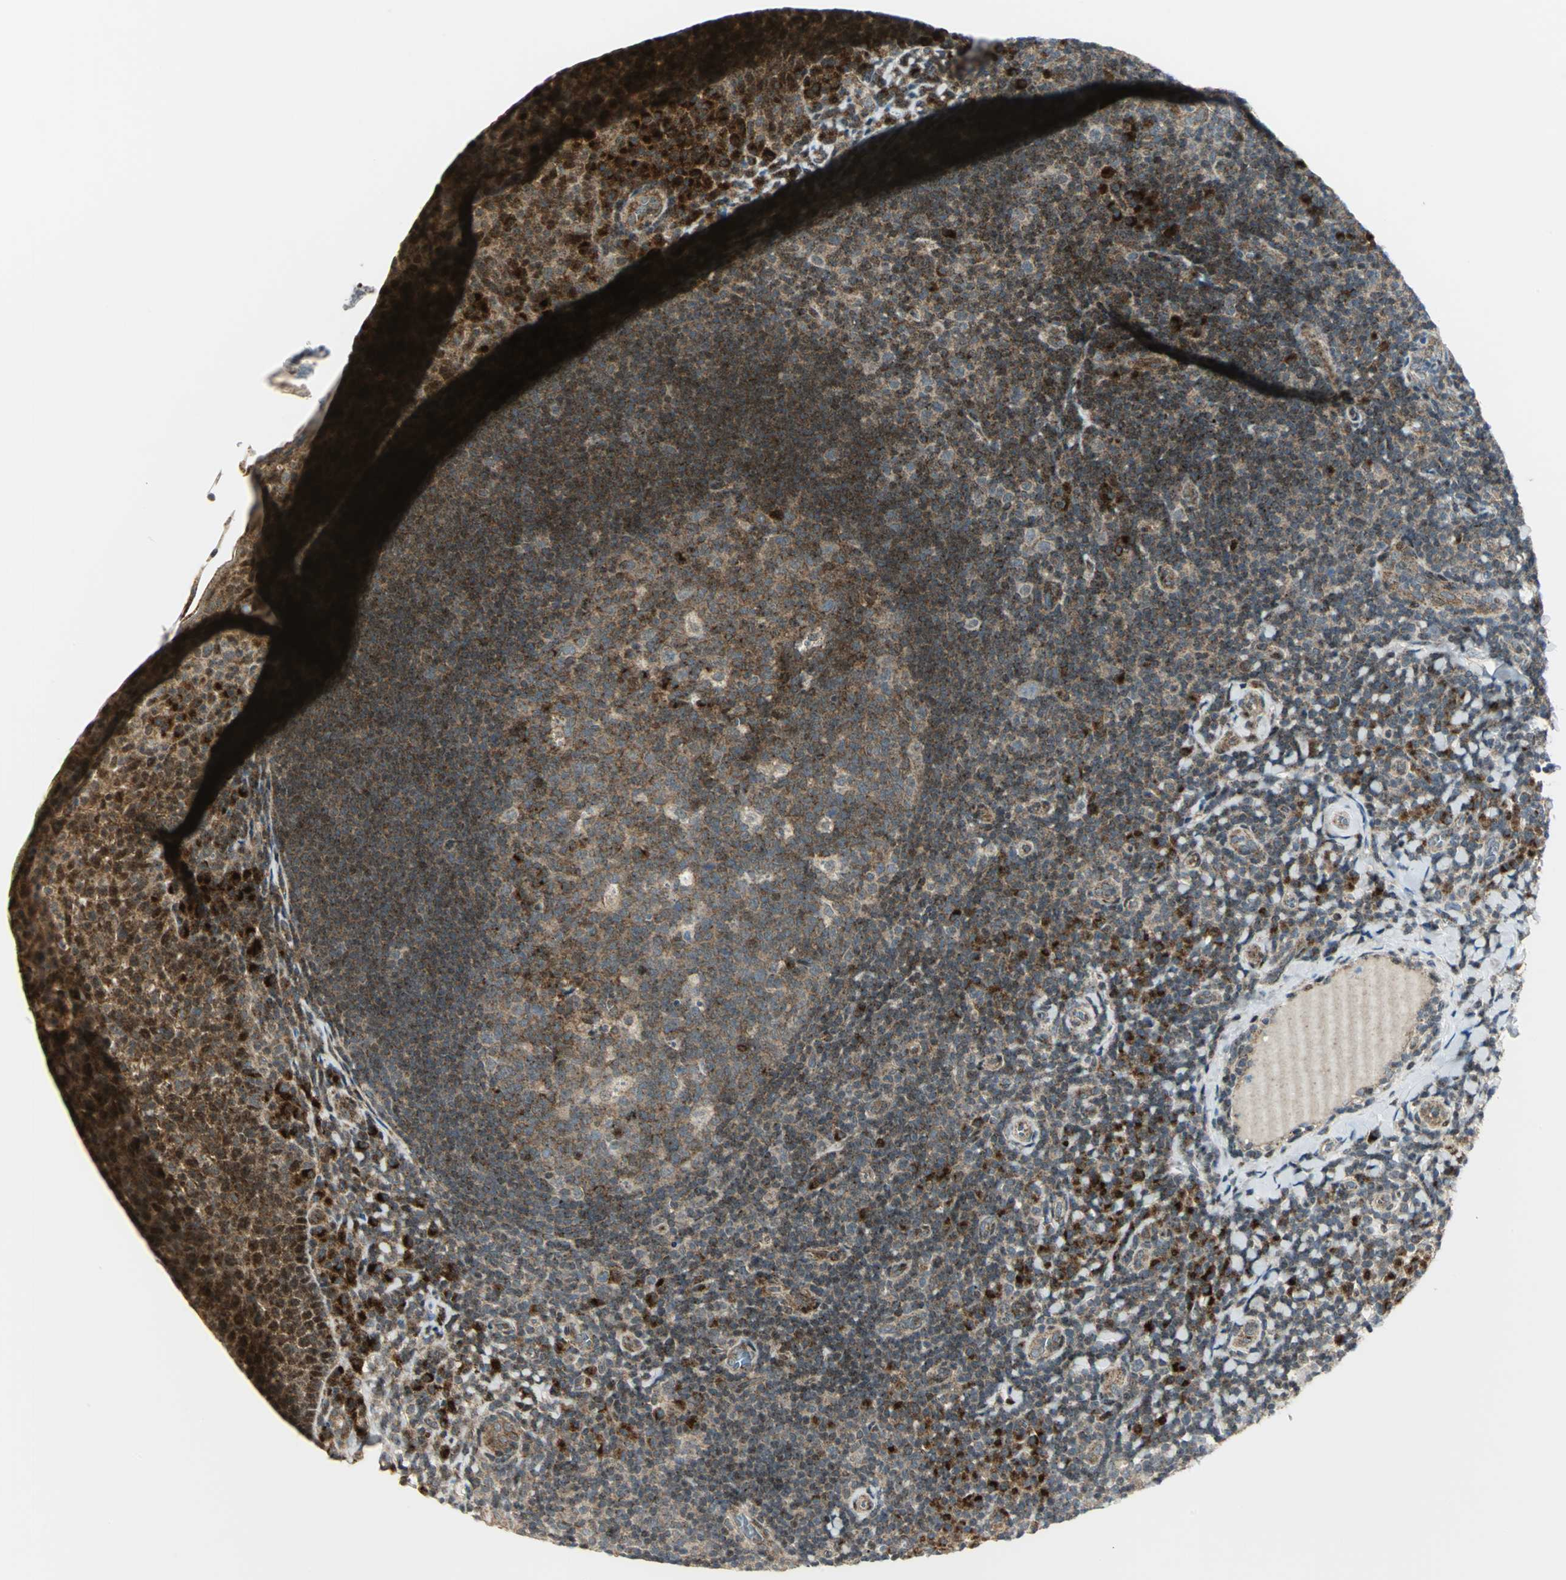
{"staining": {"intensity": "moderate", "quantity": ">75%", "location": "cytoplasmic/membranous"}, "tissue": "tonsil", "cell_type": "Germinal center cells", "image_type": "normal", "snomed": [{"axis": "morphology", "description": "Normal tissue, NOS"}, {"axis": "topography", "description": "Tonsil"}], "caption": "IHC of normal human tonsil reveals medium levels of moderate cytoplasmic/membranous expression in approximately >75% of germinal center cells. The staining was performed using DAB (3,3'-diaminobenzidine), with brown indicating positive protein expression. Nuclei are stained blue with hematoxylin.", "gene": "ATP6V1A", "patient": {"sex": "male", "age": 17}}